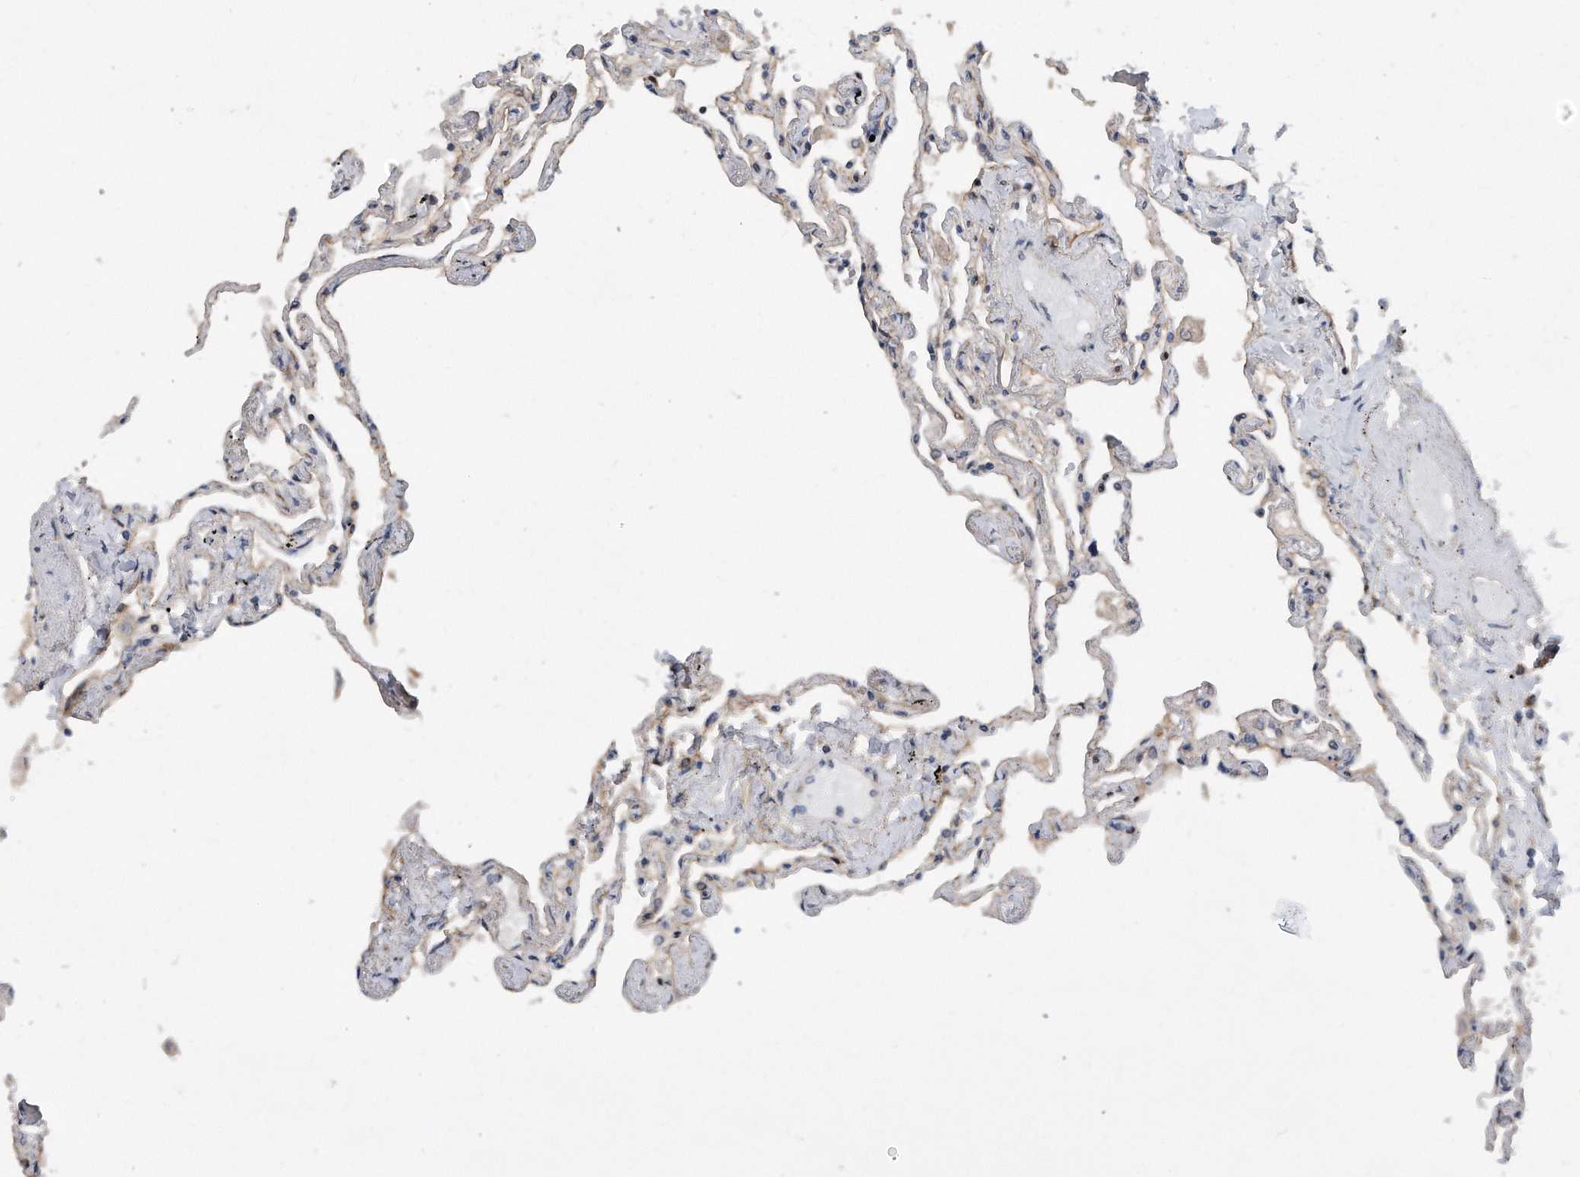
{"staining": {"intensity": "negative", "quantity": "none", "location": "none"}, "tissue": "lung", "cell_type": "Alveolar cells", "image_type": "normal", "snomed": [{"axis": "morphology", "description": "Normal tissue, NOS"}, {"axis": "topography", "description": "Lung"}], "caption": "This is an immunohistochemistry image of normal human lung. There is no staining in alveolar cells.", "gene": "CDH12", "patient": {"sex": "female", "age": 67}}